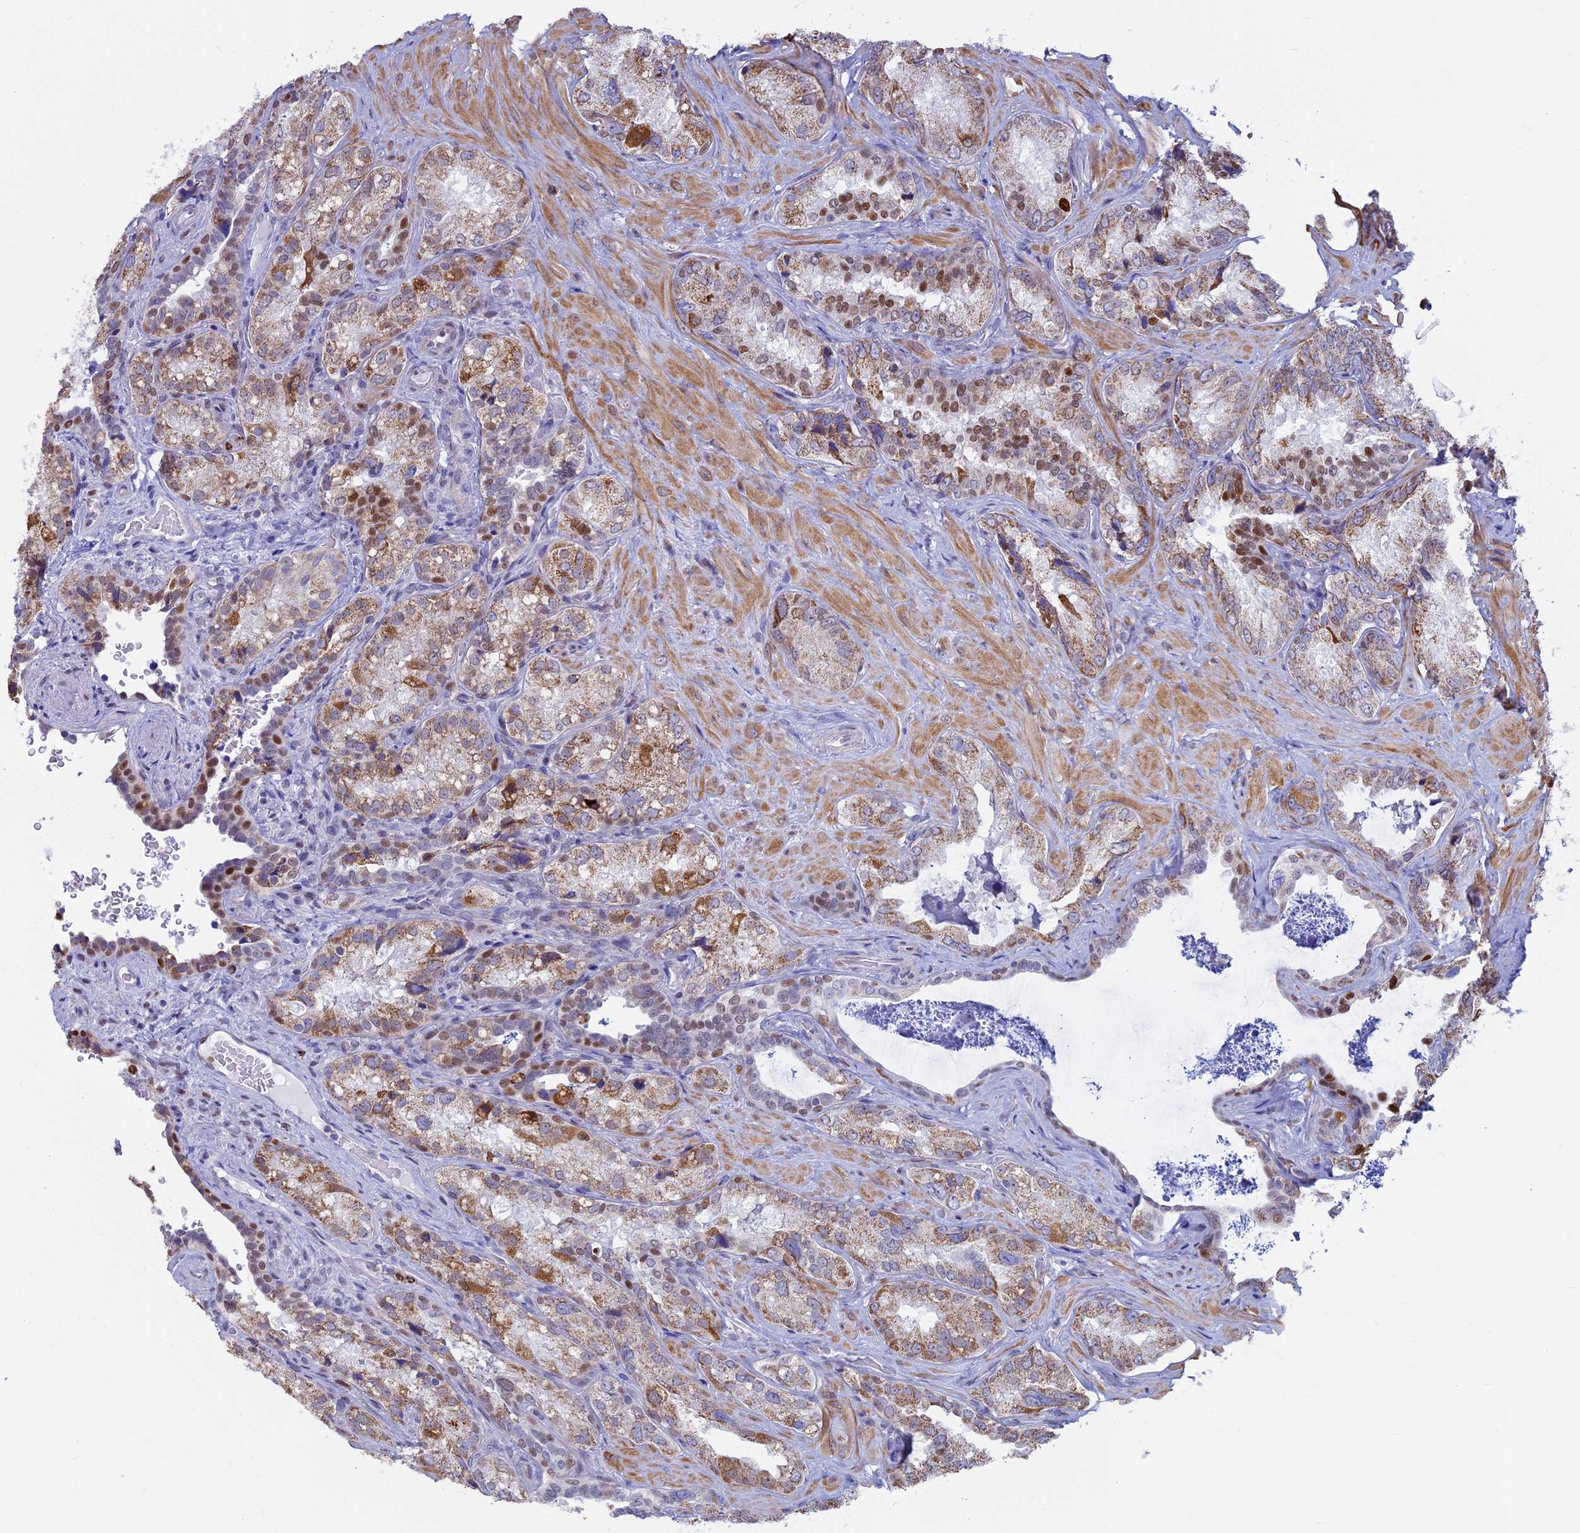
{"staining": {"intensity": "moderate", "quantity": "<25%", "location": "cytoplasmic/membranous,nuclear"}, "tissue": "seminal vesicle", "cell_type": "Glandular cells", "image_type": "normal", "snomed": [{"axis": "morphology", "description": "Normal tissue, NOS"}, {"axis": "topography", "description": "Seminal veicle"}, {"axis": "topography", "description": "Peripheral nerve tissue"}], "caption": "This histopathology image displays benign seminal vesicle stained with IHC to label a protein in brown. The cytoplasmic/membranous,nuclear of glandular cells show moderate positivity for the protein. Nuclei are counter-stained blue.", "gene": "ACSS1", "patient": {"sex": "male", "age": 67}}